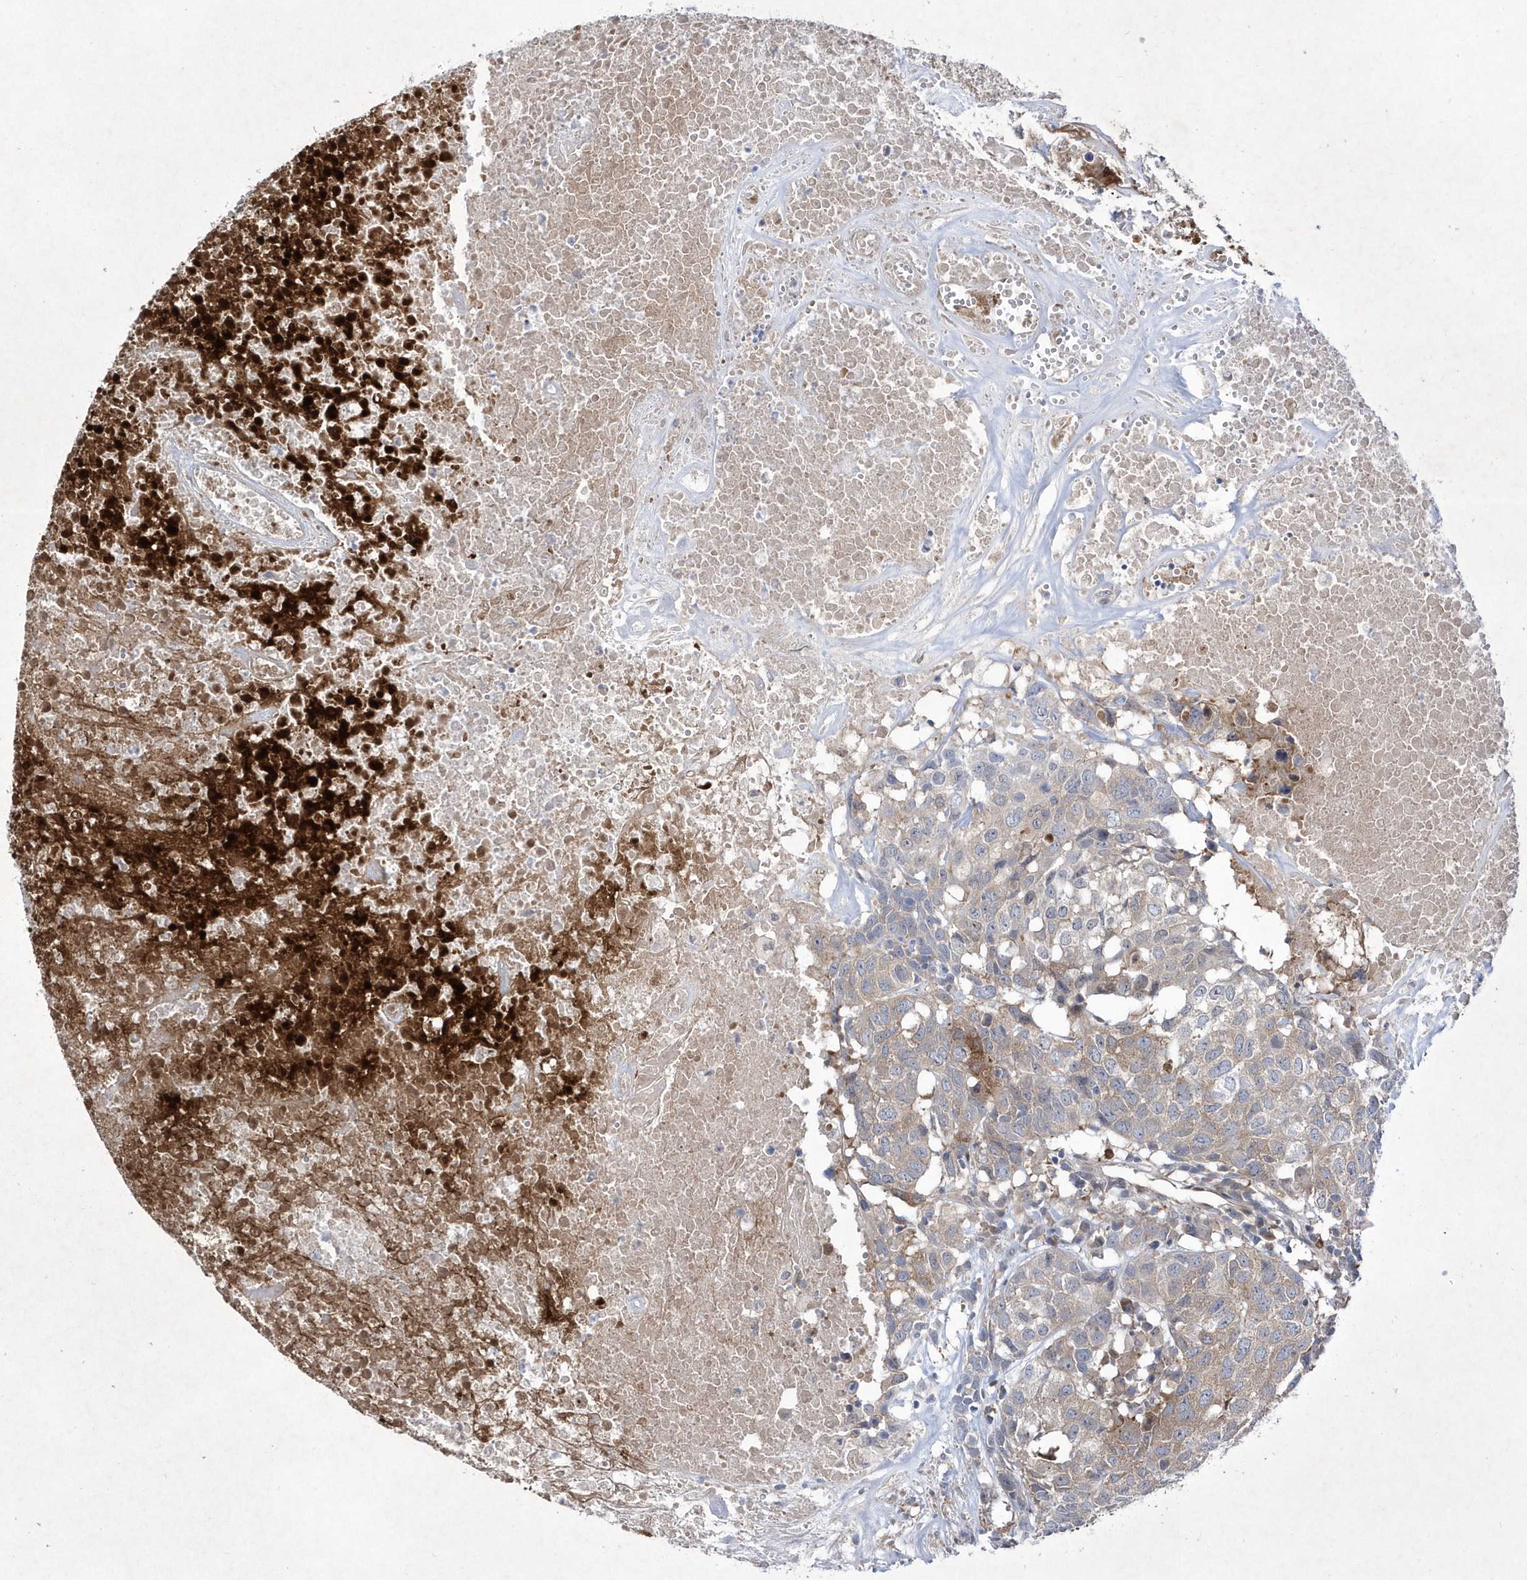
{"staining": {"intensity": "weak", "quantity": "<25%", "location": "cytoplasmic/membranous"}, "tissue": "head and neck cancer", "cell_type": "Tumor cells", "image_type": "cancer", "snomed": [{"axis": "morphology", "description": "Squamous cell carcinoma, NOS"}, {"axis": "topography", "description": "Head-Neck"}], "caption": "This is a image of IHC staining of head and neck squamous cell carcinoma, which shows no staining in tumor cells. Nuclei are stained in blue.", "gene": "DSPP", "patient": {"sex": "male", "age": 66}}